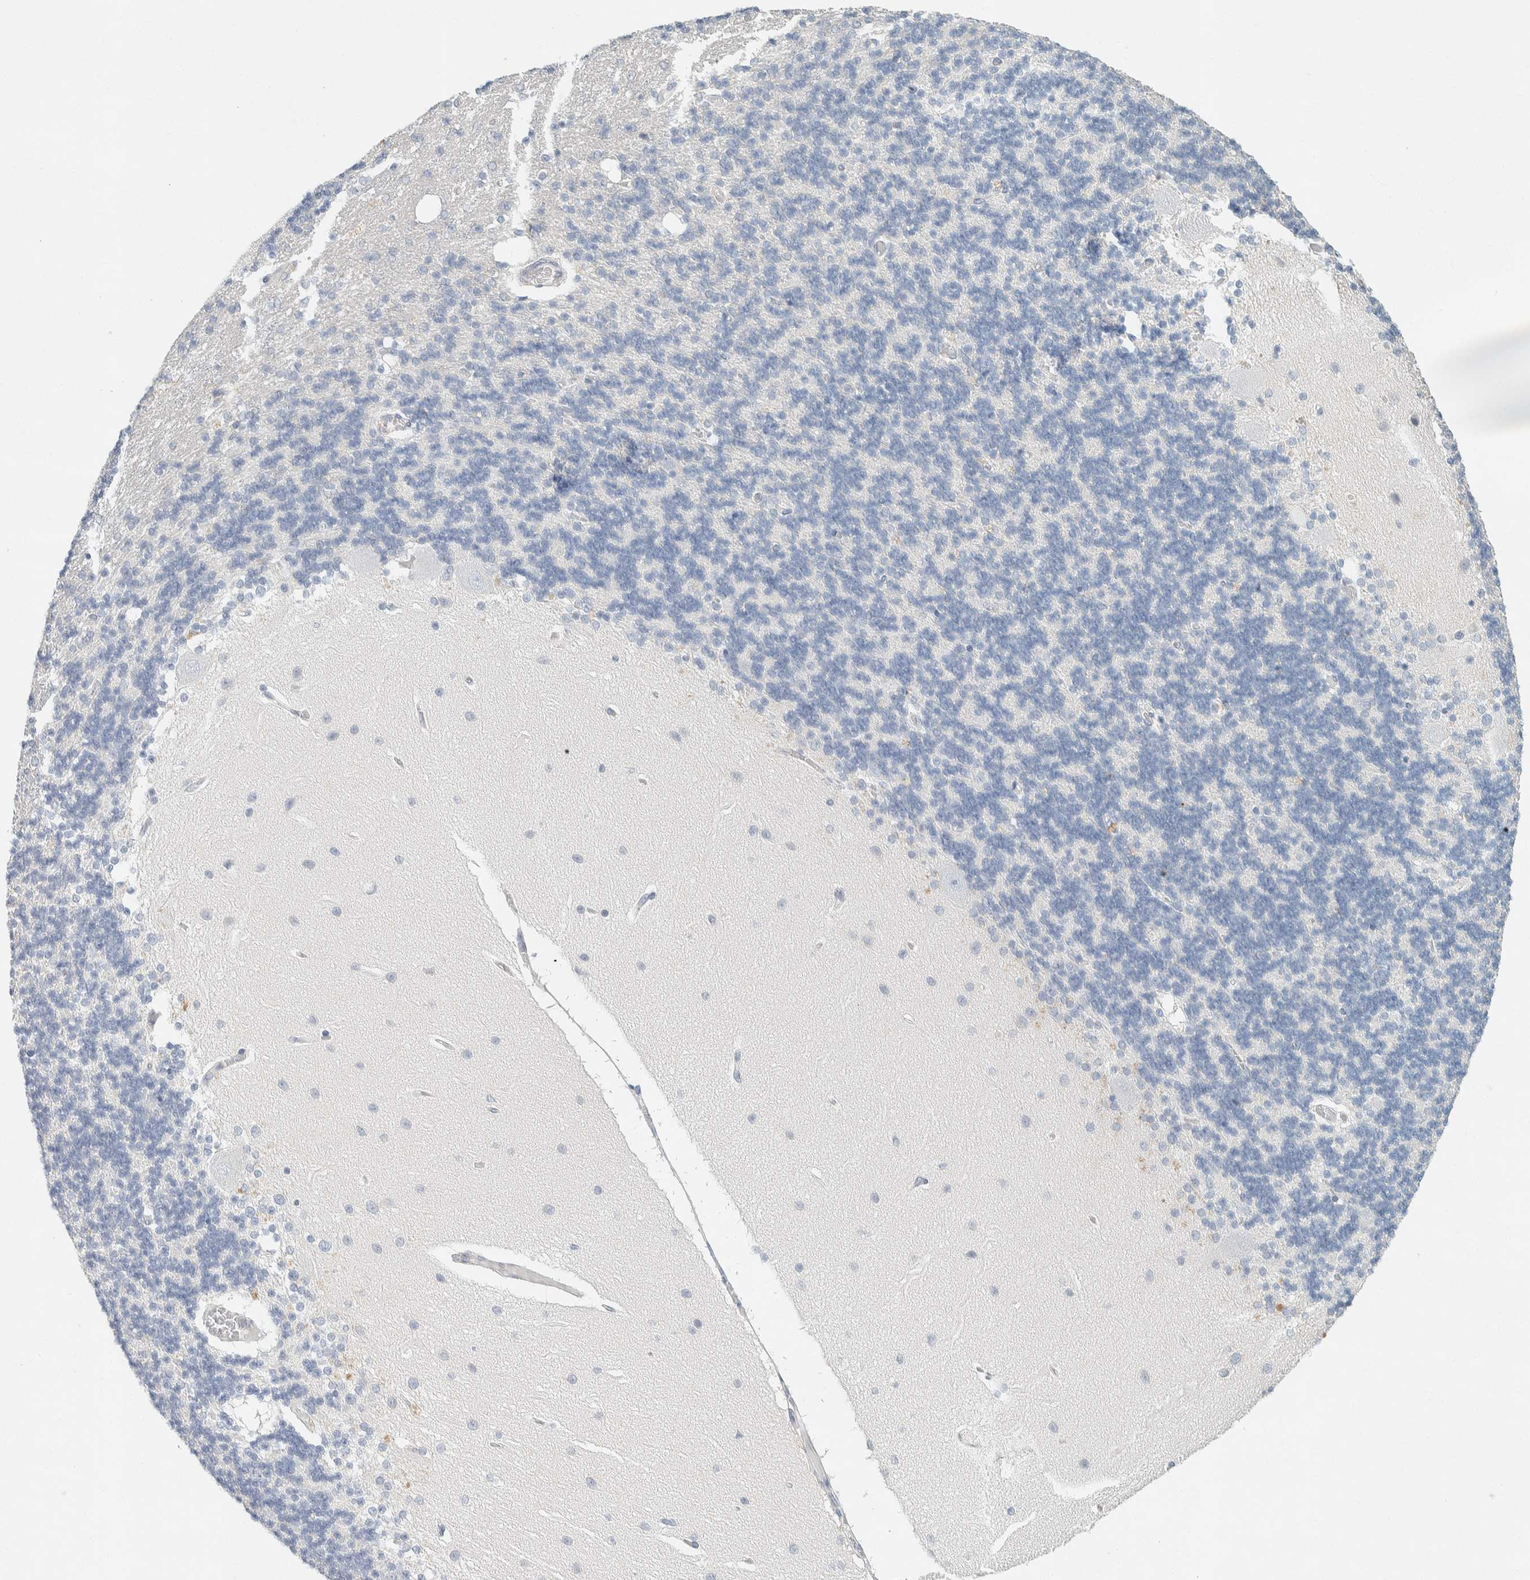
{"staining": {"intensity": "negative", "quantity": "none", "location": "none"}, "tissue": "cerebellum", "cell_type": "Cells in granular layer", "image_type": "normal", "snomed": [{"axis": "morphology", "description": "Normal tissue, NOS"}, {"axis": "topography", "description": "Cerebellum"}], "caption": "IHC photomicrograph of unremarkable cerebellum stained for a protein (brown), which demonstrates no staining in cells in granular layer. The staining is performed using DAB (3,3'-diaminobenzidine) brown chromogen with nuclei counter-stained in using hematoxylin.", "gene": "ALOX12B", "patient": {"sex": "female", "age": 54}}